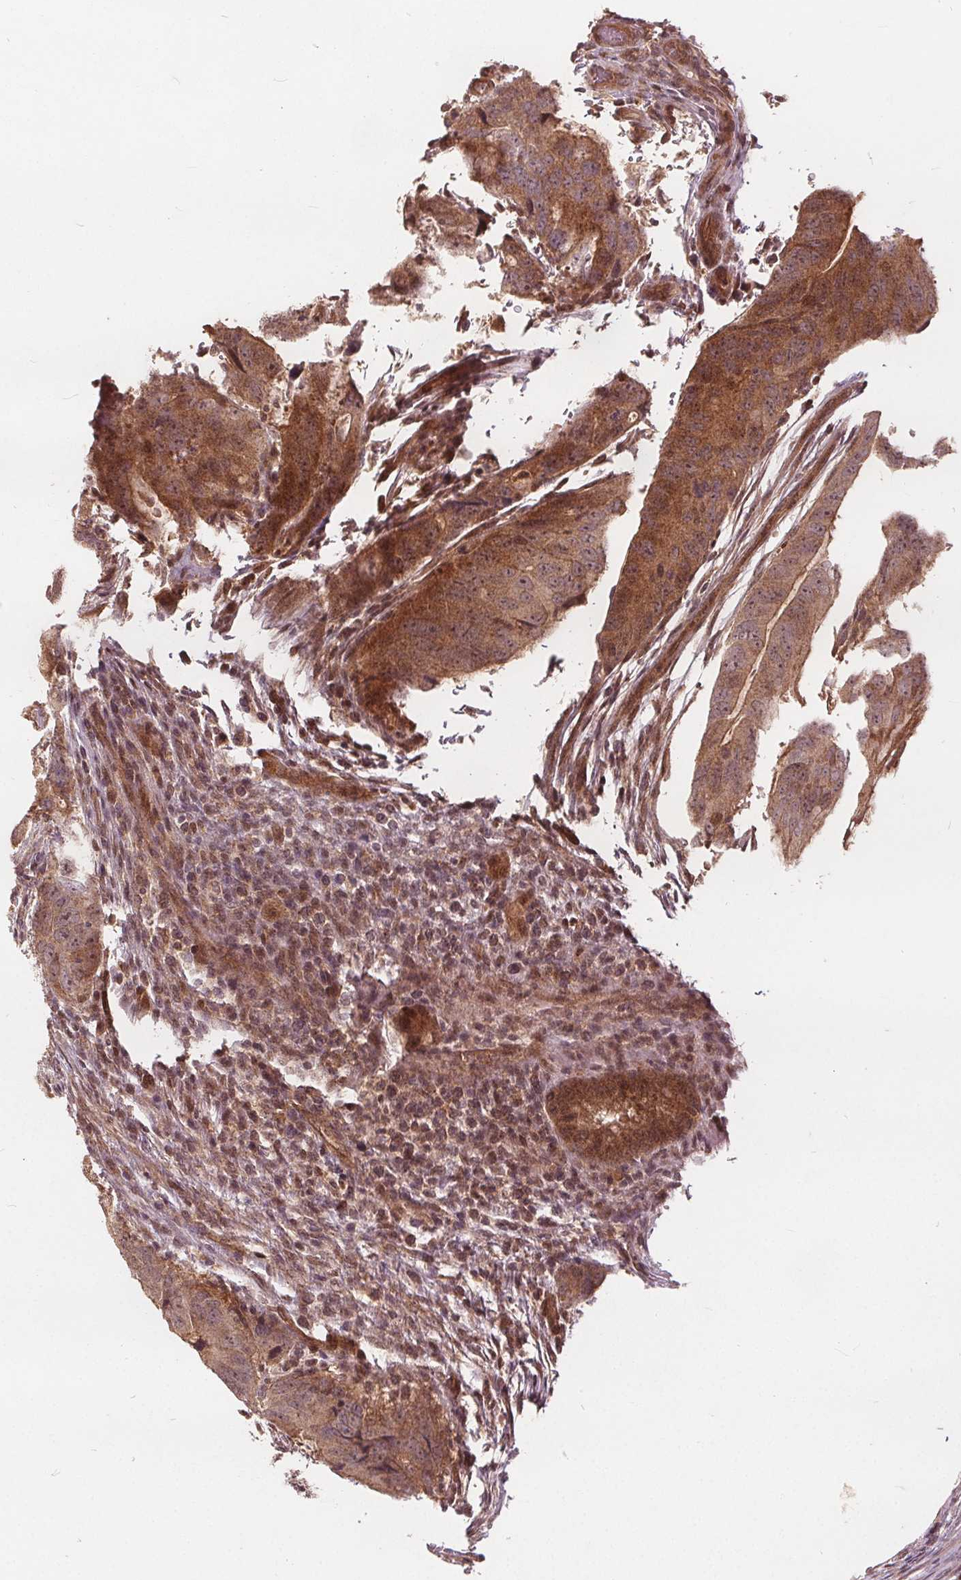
{"staining": {"intensity": "moderate", "quantity": ">75%", "location": "cytoplasmic/membranous,nuclear"}, "tissue": "colorectal cancer", "cell_type": "Tumor cells", "image_type": "cancer", "snomed": [{"axis": "morphology", "description": "Adenocarcinoma, NOS"}, {"axis": "topography", "description": "Colon"}], "caption": "Brown immunohistochemical staining in adenocarcinoma (colorectal) exhibits moderate cytoplasmic/membranous and nuclear positivity in about >75% of tumor cells. The protein is stained brown, and the nuclei are stained in blue (DAB IHC with brightfield microscopy, high magnification).", "gene": "PPP1CB", "patient": {"sex": "male", "age": 79}}